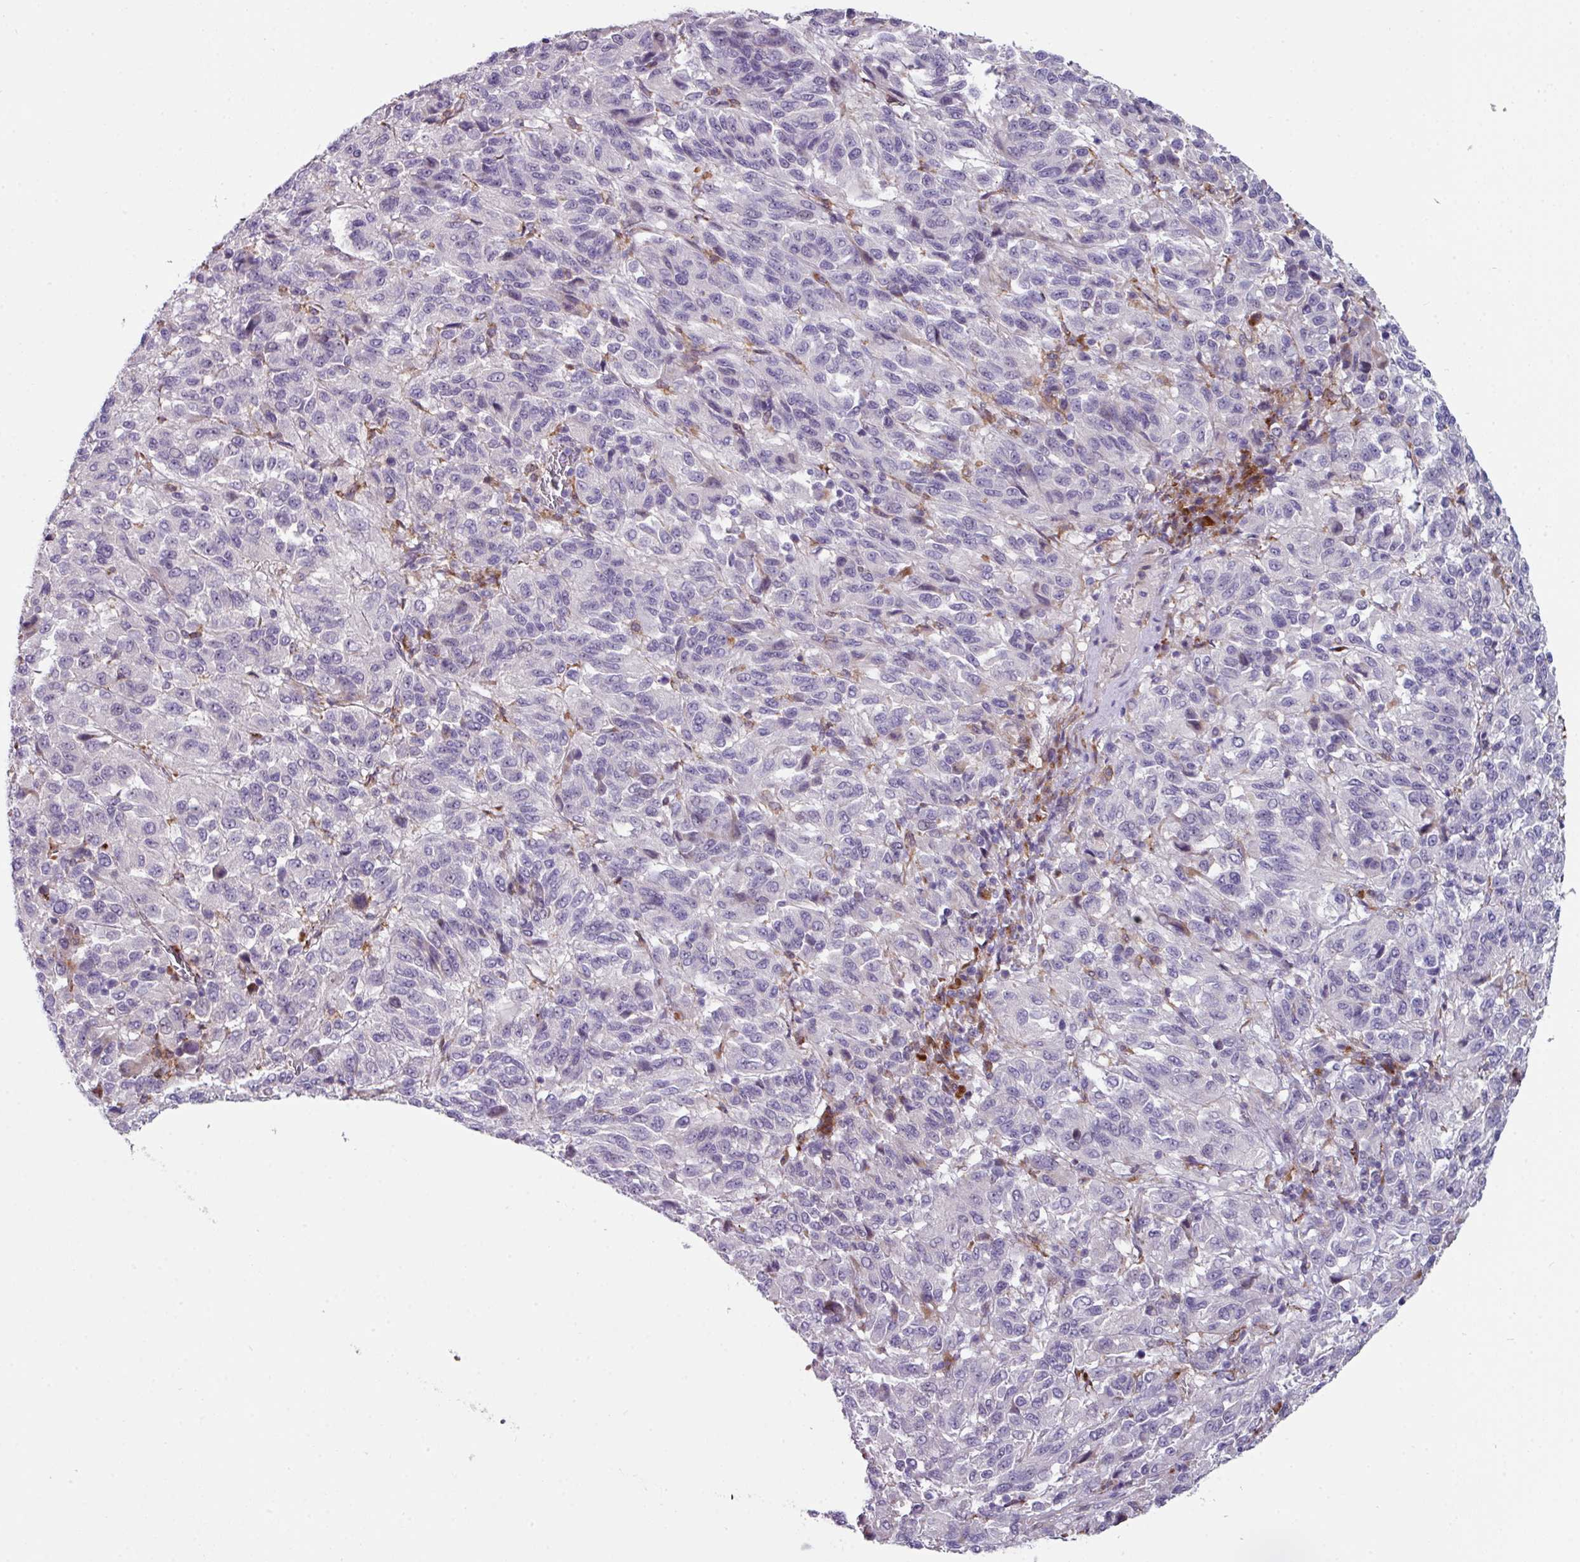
{"staining": {"intensity": "negative", "quantity": "none", "location": "none"}, "tissue": "melanoma", "cell_type": "Tumor cells", "image_type": "cancer", "snomed": [{"axis": "morphology", "description": "Malignant melanoma, Metastatic site"}, {"axis": "topography", "description": "Lung"}], "caption": "Immunohistochemistry of human melanoma shows no positivity in tumor cells.", "gene": "BMS1", "patient": {"sex": "male", "age": 64}}